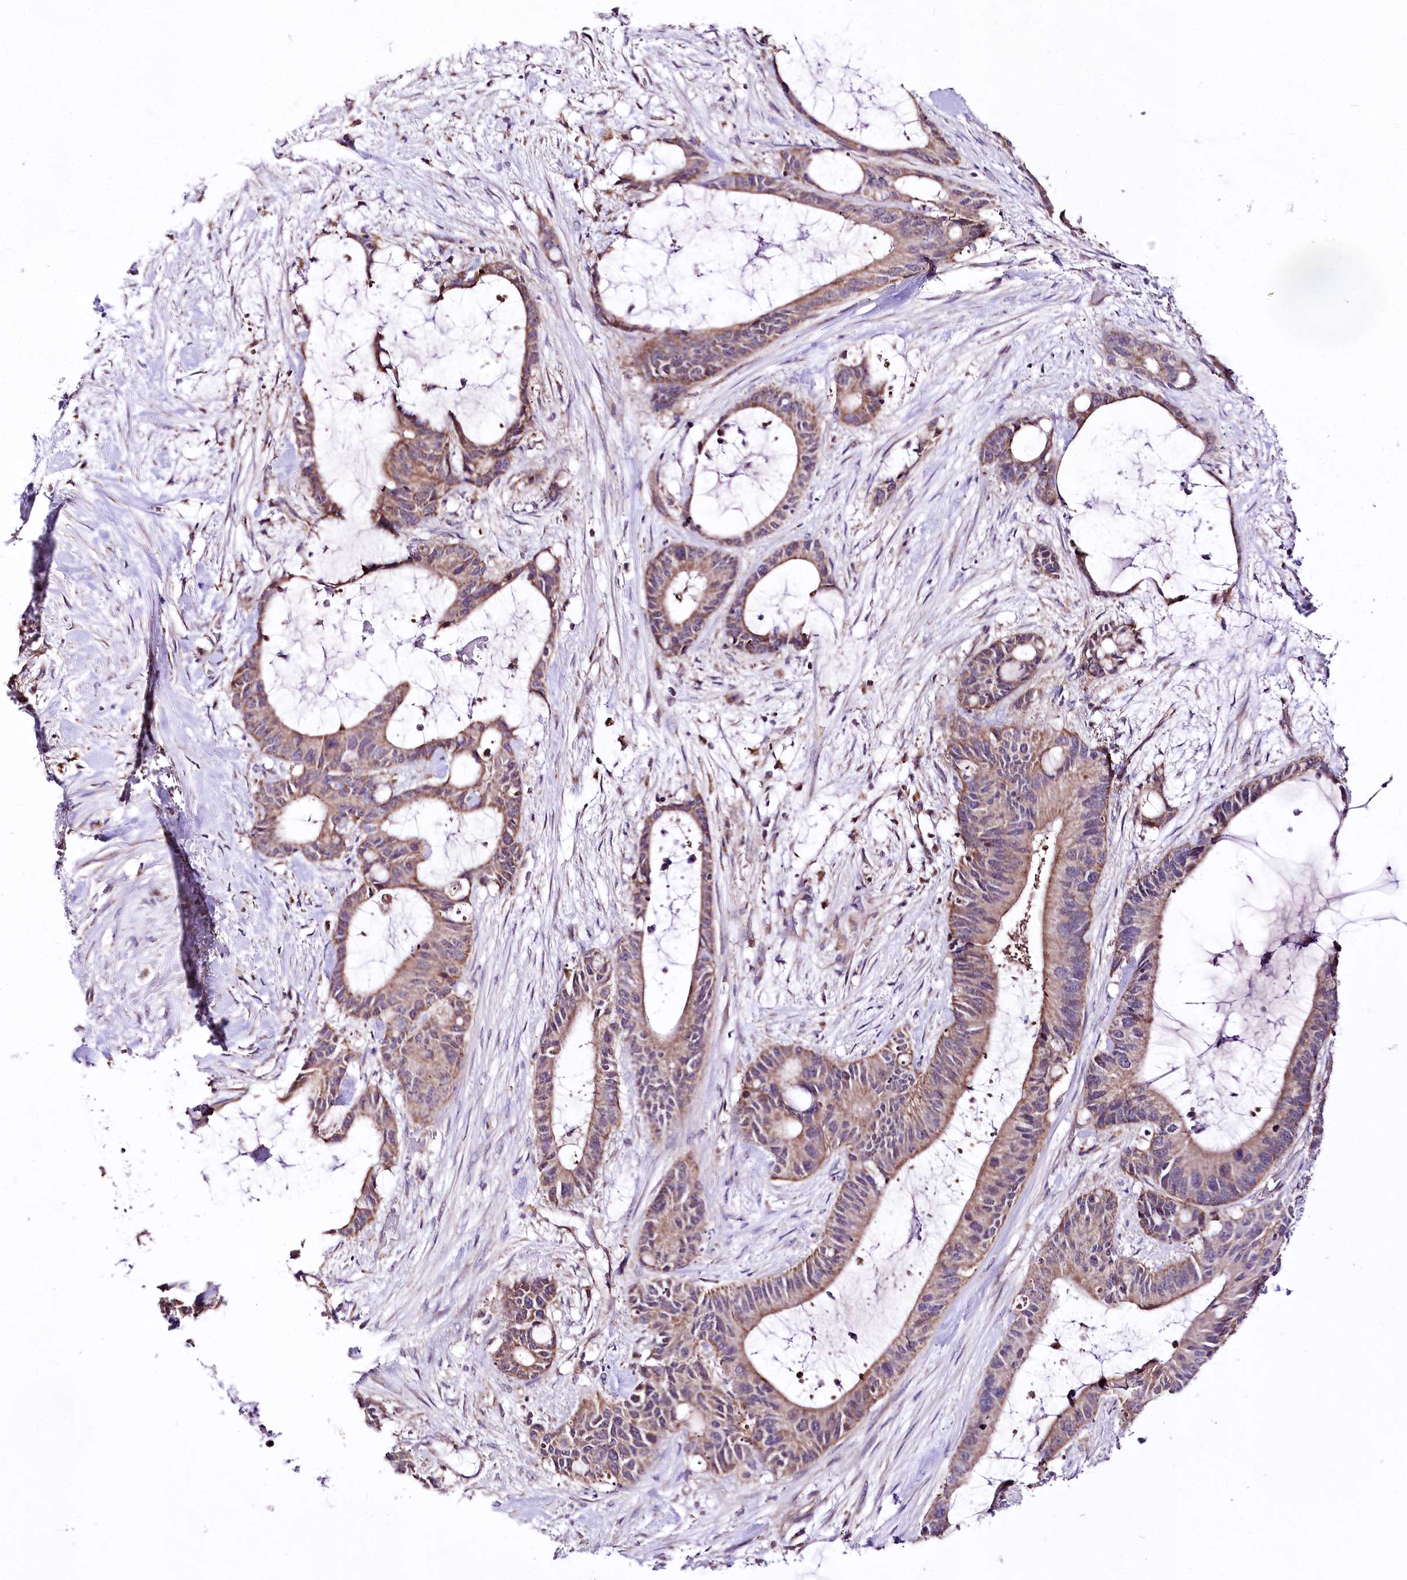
{"staining": {"intensity": "moderate", "quantity": ">75%", "location": "cytoplasmic/membranous"}, "tissue": "liver cancer", "cell_type": "Tumor cells", "image_type": "cancer", "snomed": [{"axis": "morphology", "description": "Normal tissue, NOS"}, {"axis": "morphology", "description": "Cholangiocarcinoma"}, {"axis": "topography", "description": "Liver"}, {"axis": "topography", "description": "Peripheral nerve tissue"}], "caption": "Brown immunohistochemical staining in liver cholangiocarcinoma reveals moderate cytoplasmic/membranous positivity in about >75% of tumor cells.", "gene": "ATE1", "patient": {"sex": "female", "age": 73}}